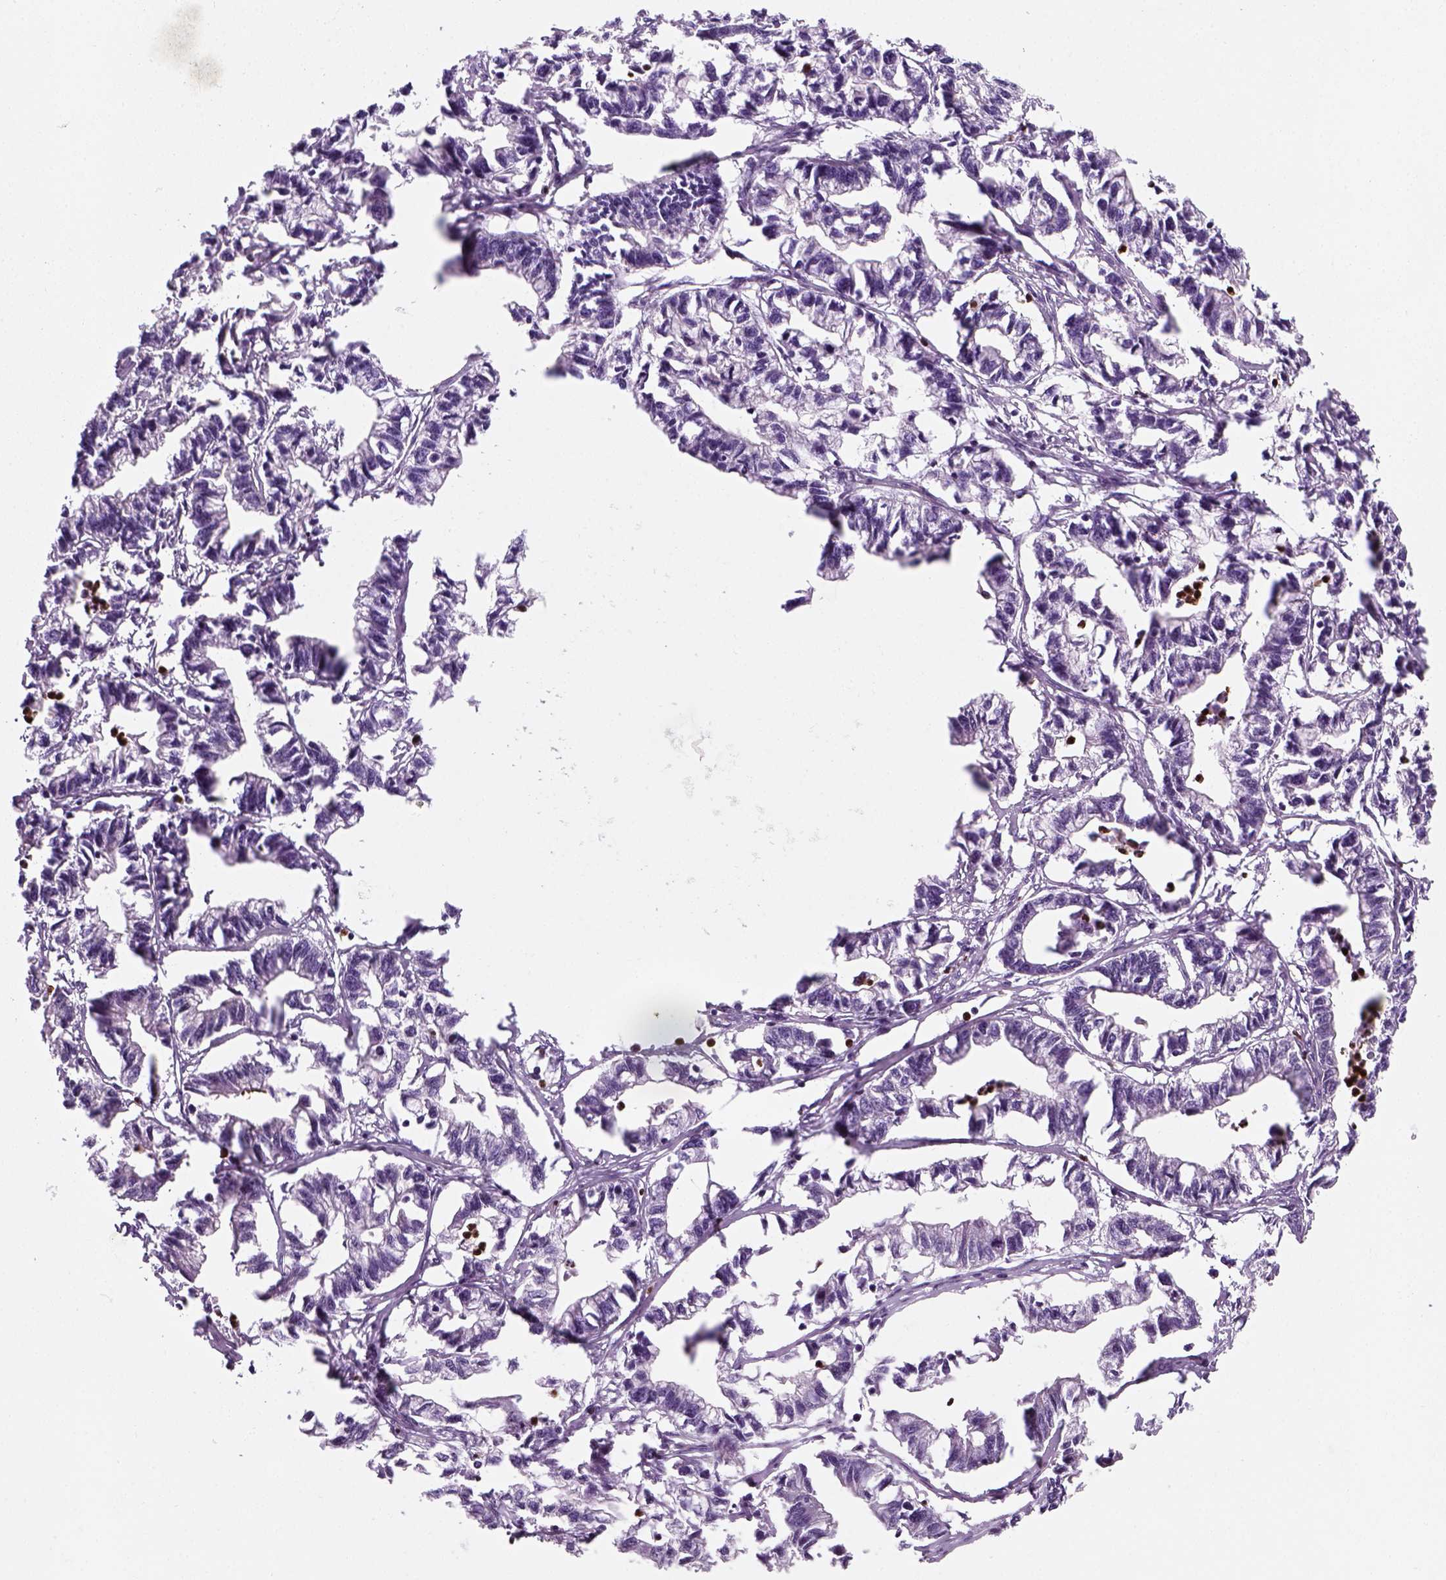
{"staining": {"intensity": "negative", "quantity": "none", "location": "none"}, "tissue": "stomach cancer", "cell_type": "Tumor cells", "image_type": "cancer", "snomed": [{"axis": "morphology", "description": "Adenocarcinoma, NOS"}, {"axis": "topography", "description": "Stomach"}], "caption": "An immunohistochemistry (IHC) photomicrograph of stomach cancer (adenocarcinoma) is shown. There is no staining in tumor cells of stomach cancer (adenocarcinoma). The staining was performed using DAB to visualize the protein expression in brown, while the nuclei were stained in blue with hematoxylin (Magnification: 20x).", "gene": "IL4", "patient": {"sex": "male", "age": 83}}